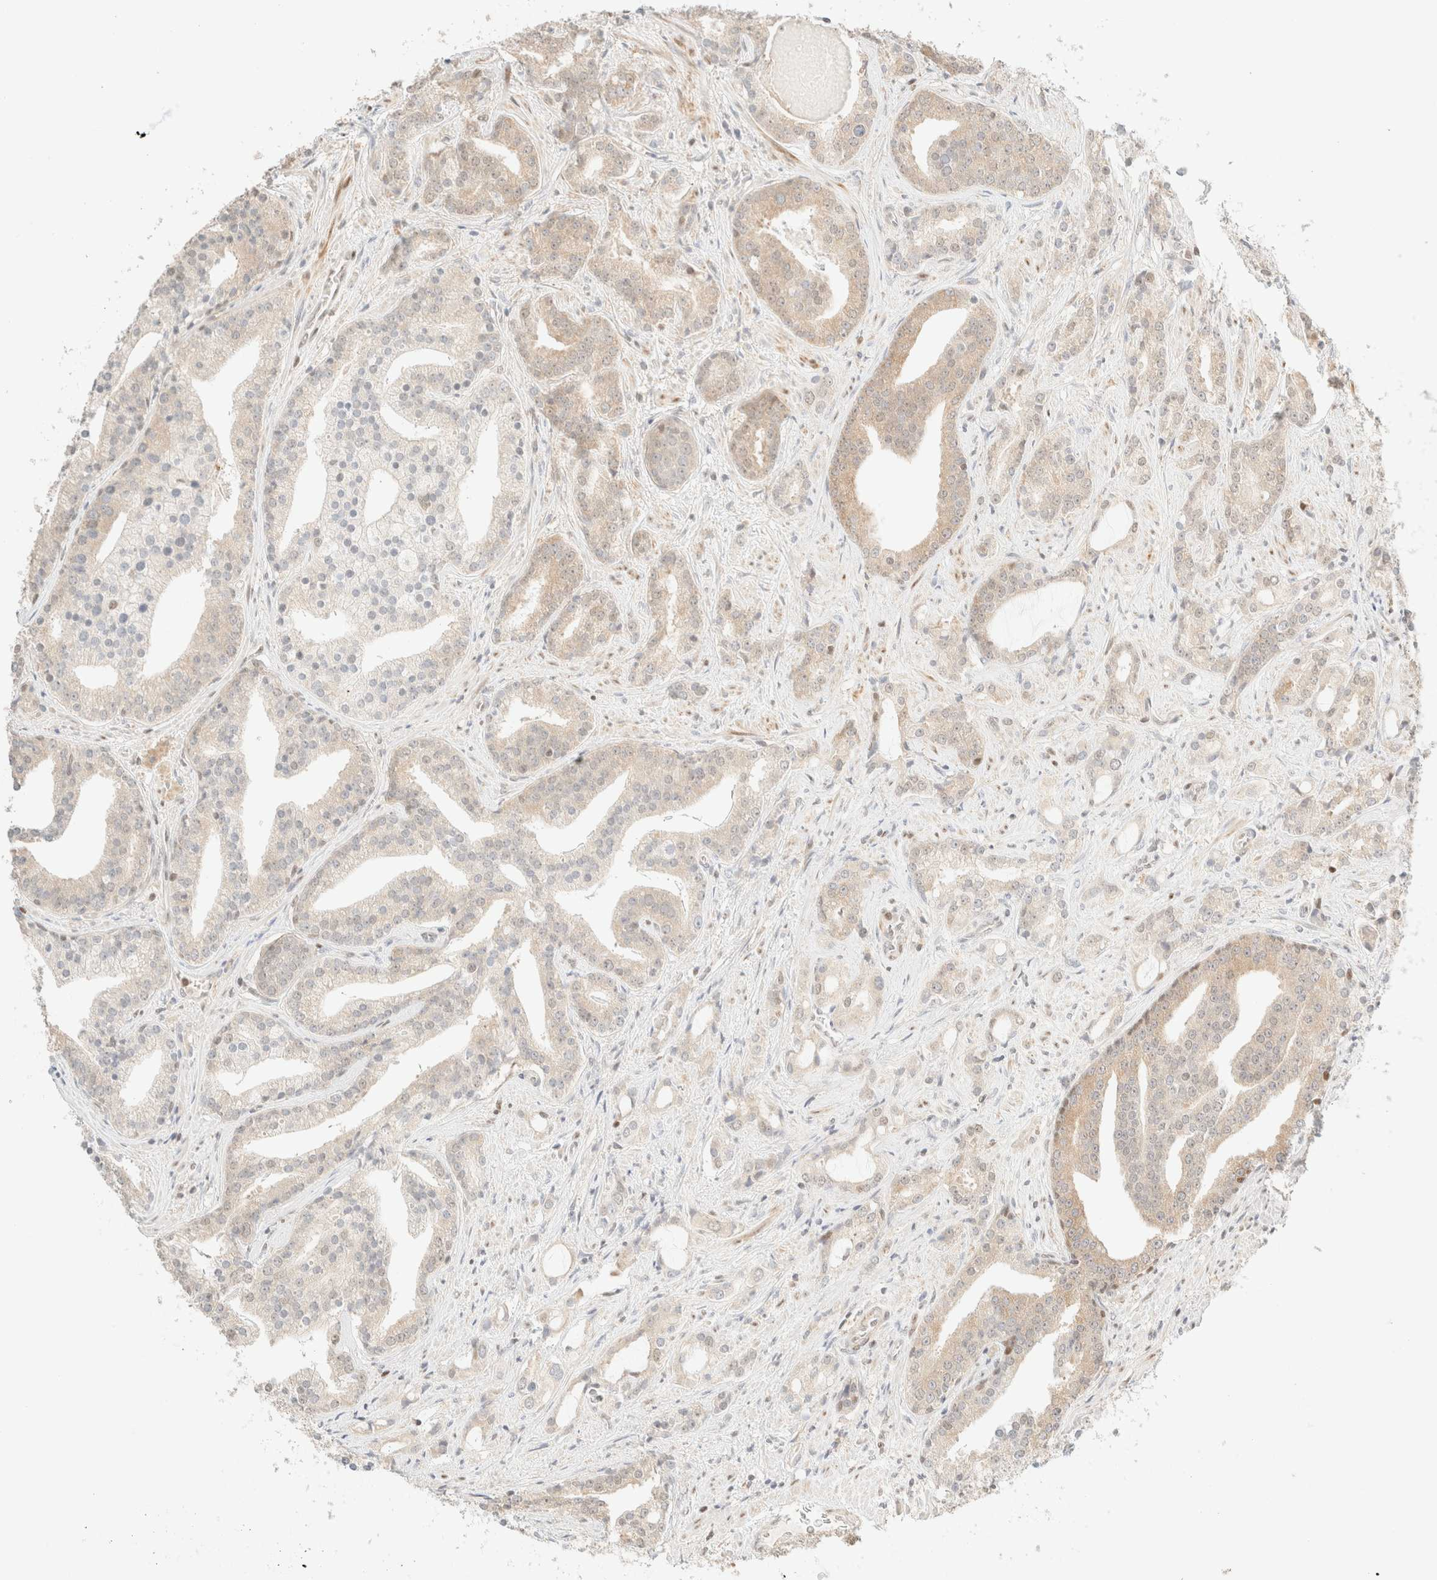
{"staining": {"intensity": "weak", "quantity": "<25%", "location": "cytoplasmic/membranous"}, "tissue": "prostate cancer", "cell_type": "Tumor cells", "image_type": "cancer", "snomed": [{"axis": "morphology", "description": "Adenocarcinoma, Low grade"}, {"axis": "topography", "description": "Prostate"}], "caption": "This is a image of immunohistochemistry (IHC) staining of prostate adenocarcinoma (low-grade), which shows no positivity in tumor cells.", "gene": "TSR1", "patient": {"sex": "male", "age": 67}}